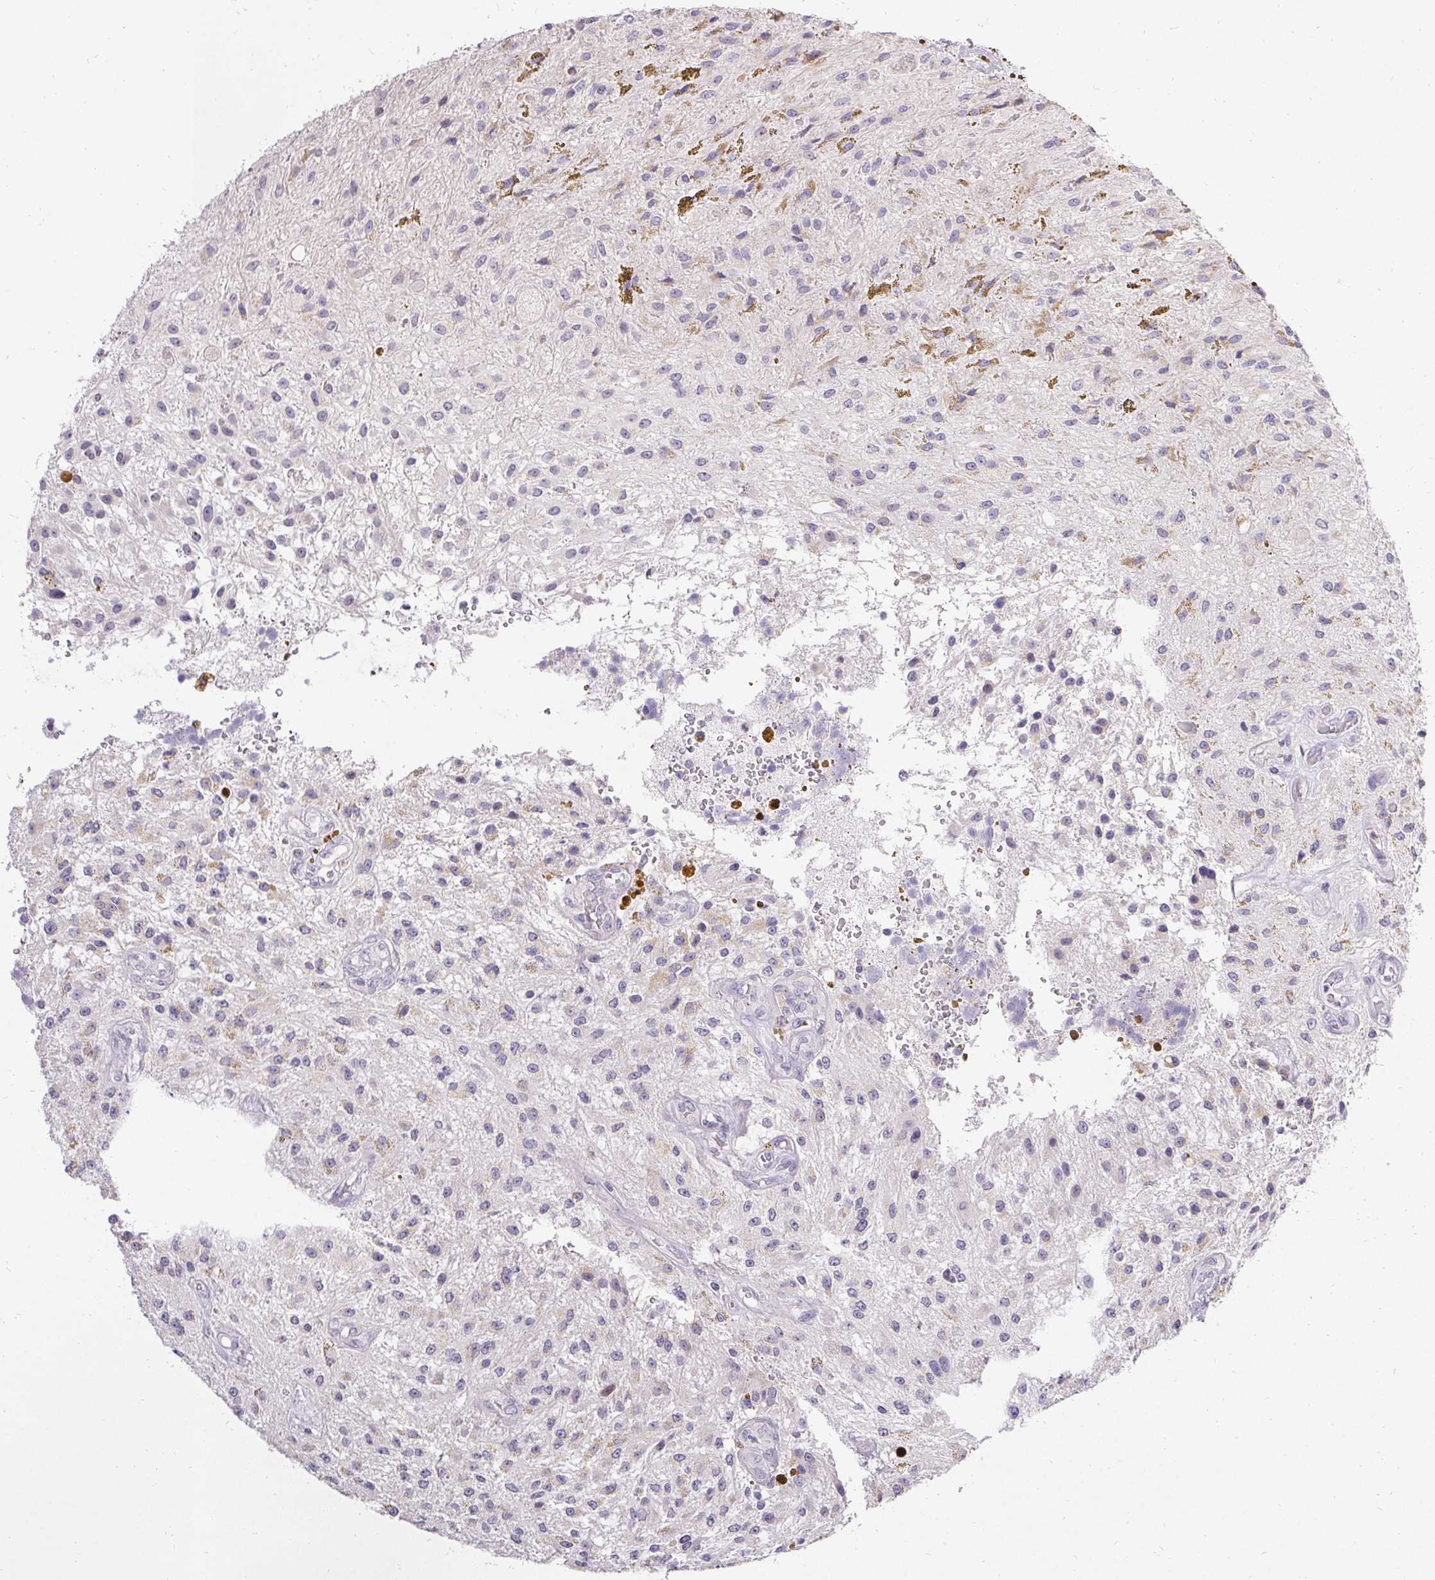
{"staining": {"intensity": "negative", "quantity": "none", "location": "none"}, "tissue": "glioma", "cell_type": "Tumor cells", "image_type": "cancer", "snomed": [{"axis": "morphology", "description": "Glioma, malignant, Low grade"}, {"axis": "topography", "description": "Cerebellum"}], "caption": "DAB immunohistochemical staining of human glioma reveals no significant expression in tumor cells. The staining was performed using DAB to visualize the protein expression in brown, while the nuclei were stained in blue with hematoxylin (Magnification: 20x).", "gene": "PMEL", "patient": {"sex": "female", "age": 14}}